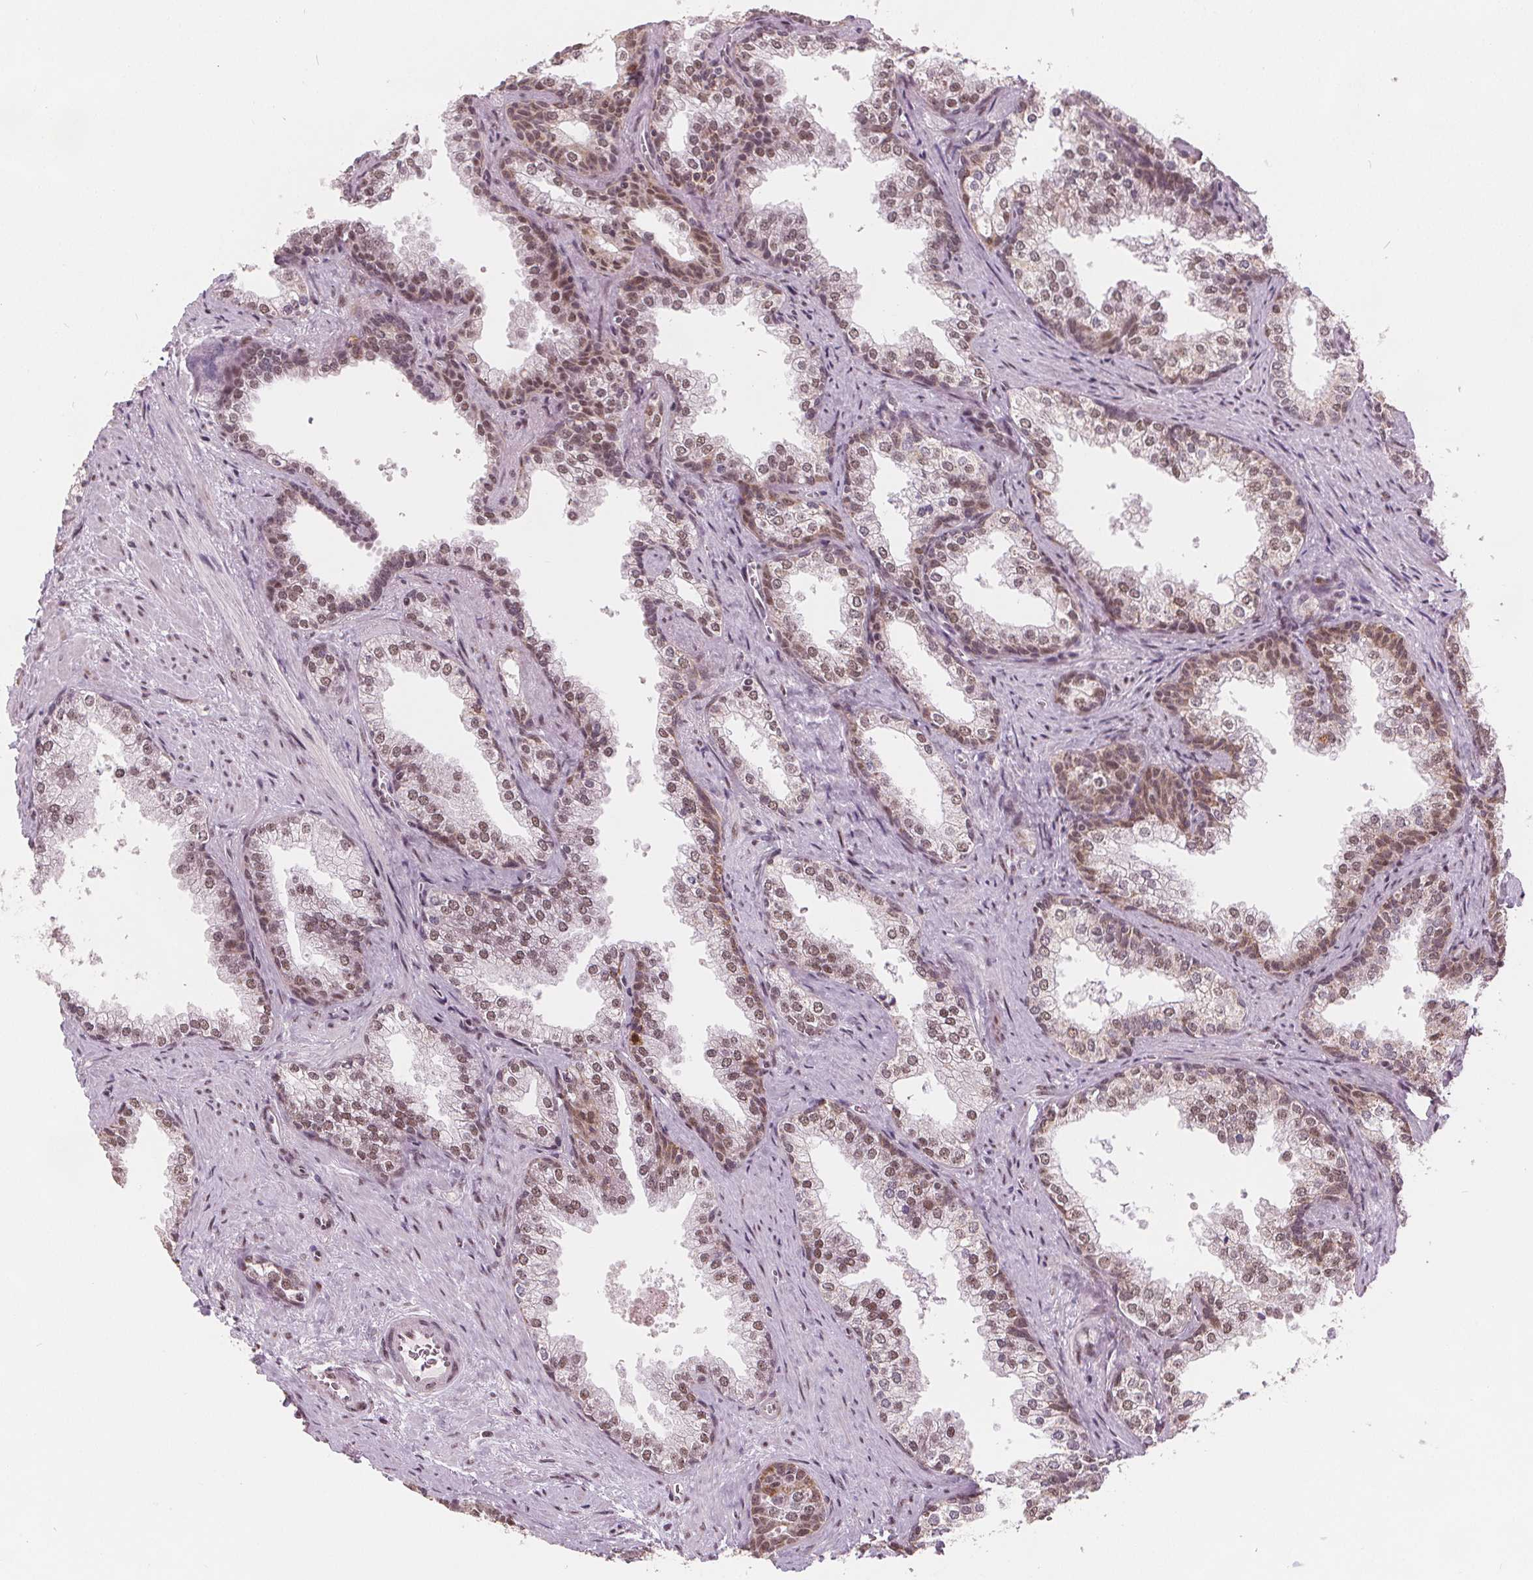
{"staining": {"intensity": "moderate", "quantity": ">75%", "location": "nuclear"}, "tissue": "prostate", "cell_type": "Glandular cells", "image_type": "normal", "snomed": [{"axis": "morphology", "description": "Normal tissue, NOS"}, {"axis": "topography", "description": "Prostate"}], "caption": "Immunohistochemistry of unremarkable prostate displays medium levels of moderate nuclear positivity in approximately >75% of glandular cells. The staining was performed using DAB to visualize the protein expression in brown, while the nuclei were stained in blue with hematoxylin (Magnification: 20x).", "gene": "DPM2", "patient": {"sex": "male", "age": 79}}